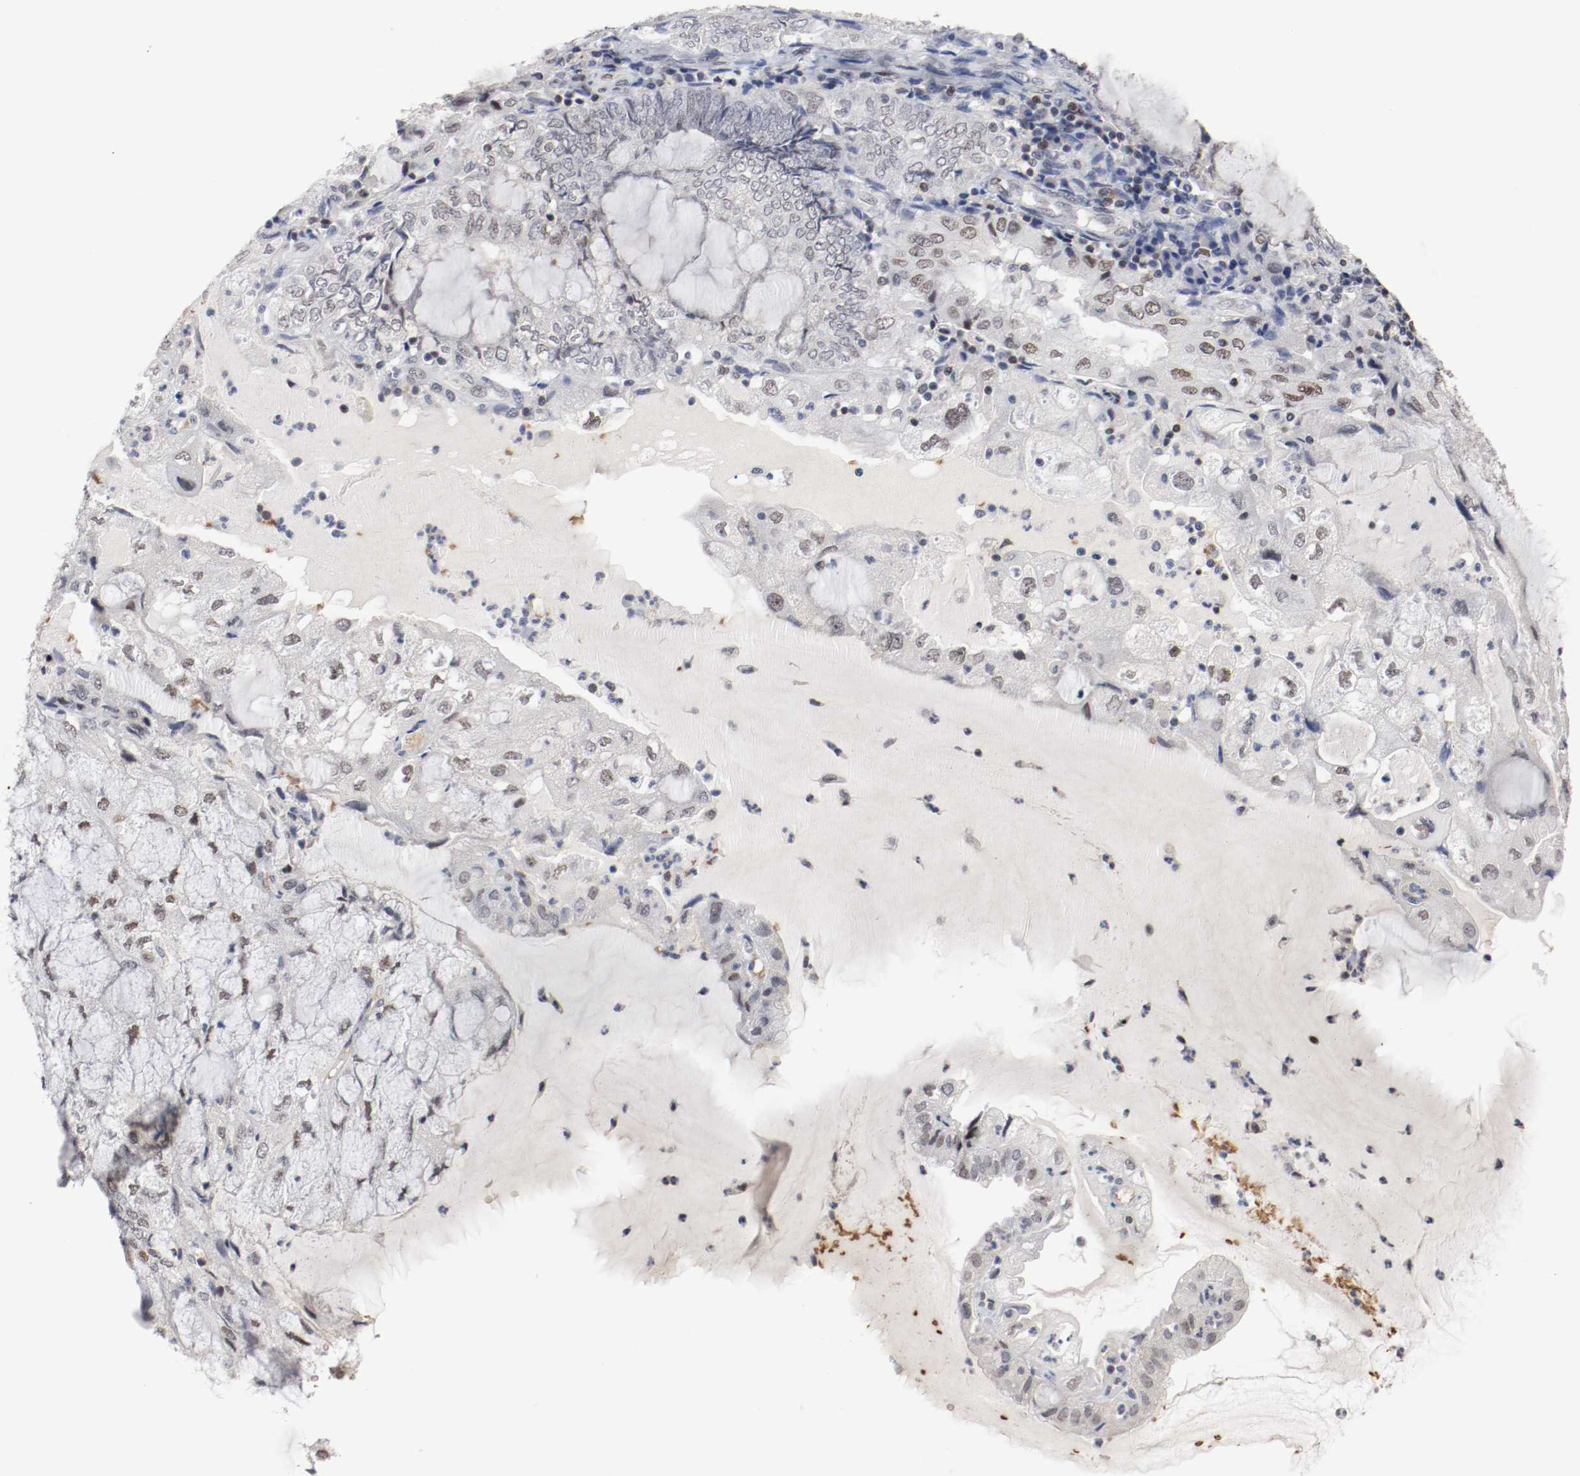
{"staining": {"intensity": "weak", "quantity": "25%-75%", "location": "nuclear"}, "tissue": "endometrial cancer", "cell_type": "Tumor cells", "image_type": "cancer", "snomed": [{"axis": "morphology", "description": "Adenocarcinoma, NOS"}, {"axis": "topography", "description": "Endometrium"}], "caption": "IHC image of endometrial cancer (adenocarcinoma) stained for a protein (brown), which displays low levels of weak nuclear expression in approximately 25%-75% of tumor cells.", "gene": "JUND", "patient": {"sex": "female", "age": 81}}